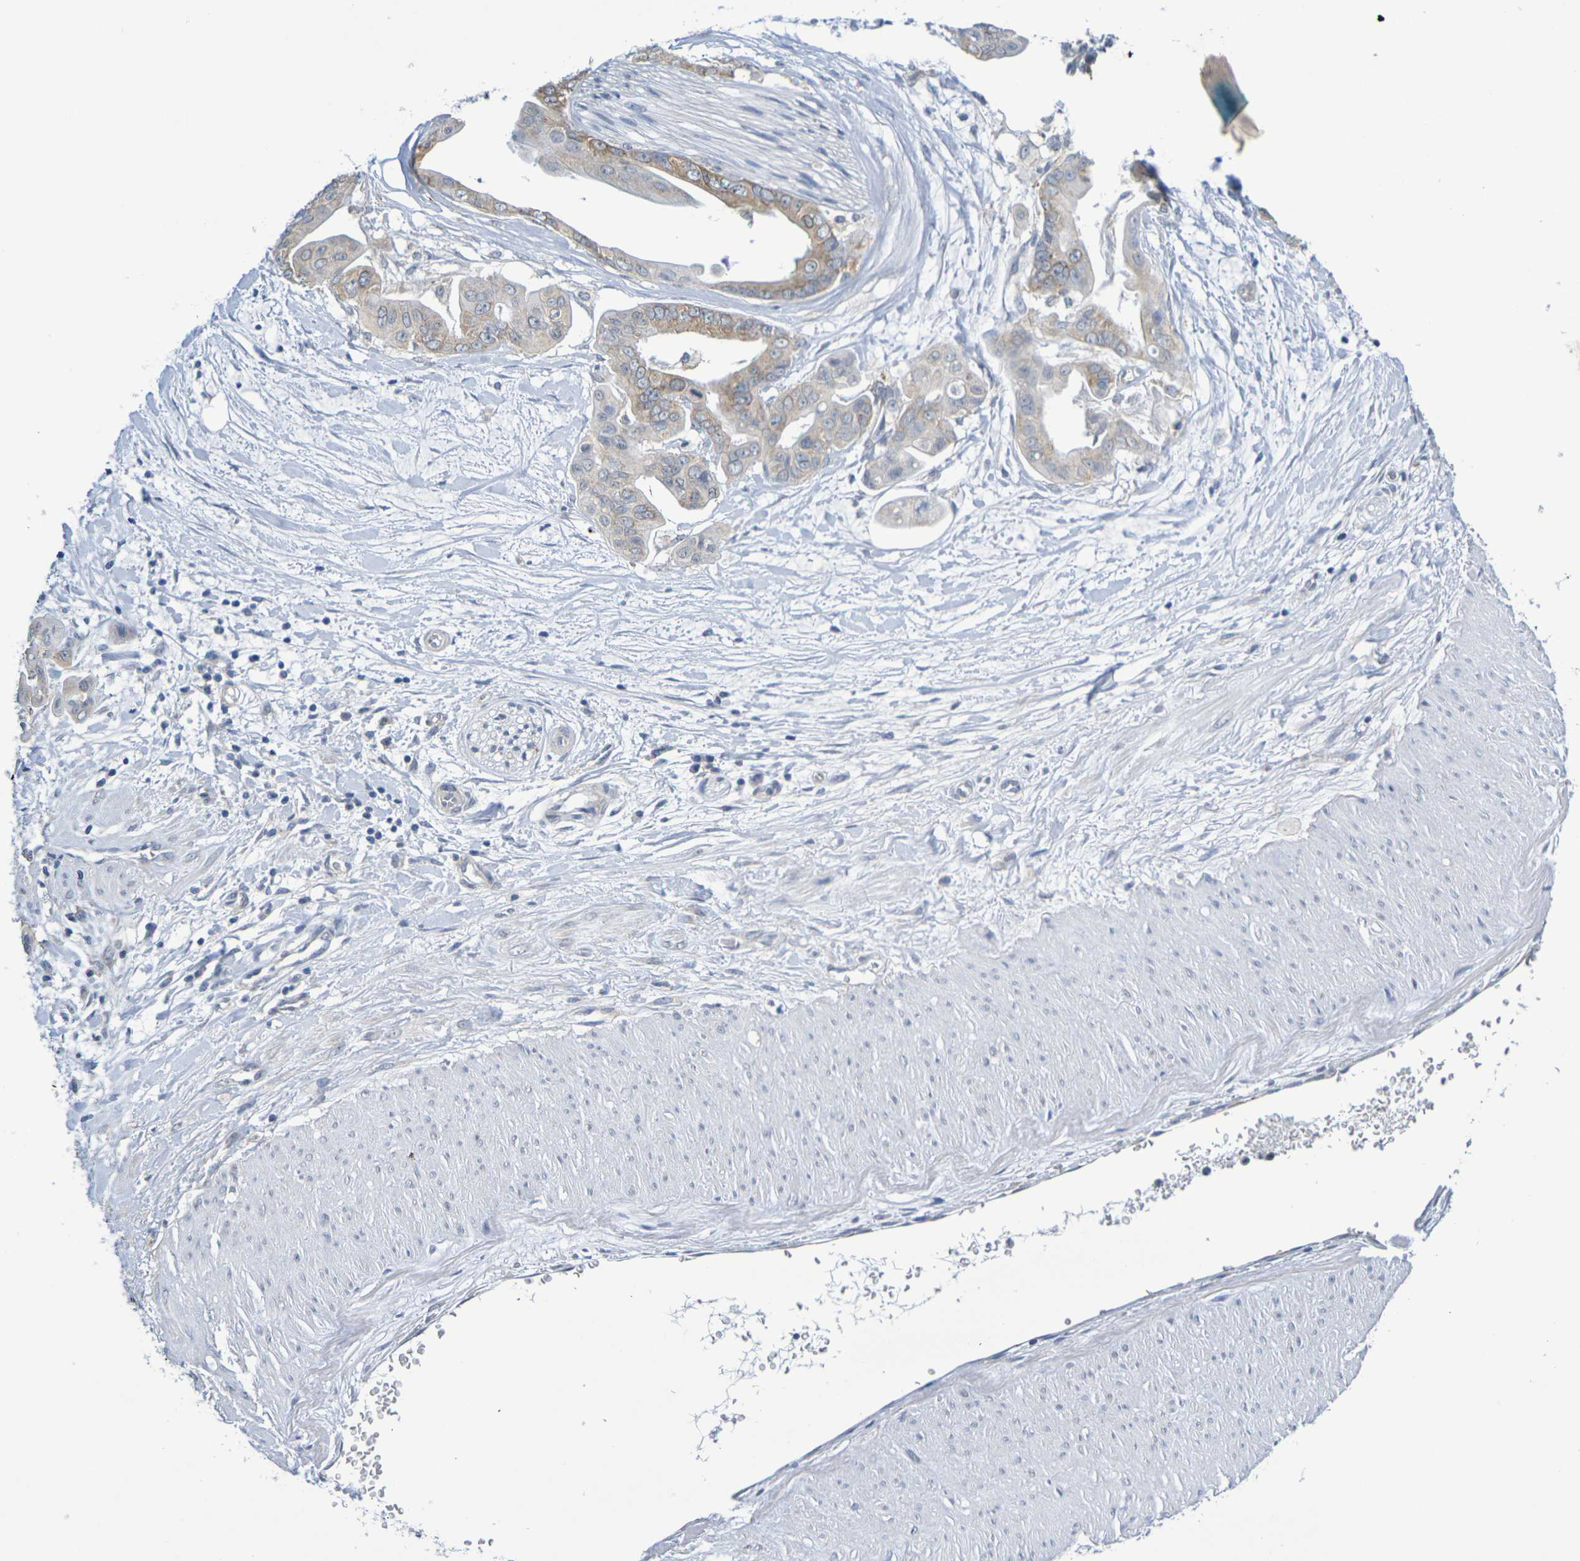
{"staining": {"intensity": "weak", "quantity": ">75%", "location": "cytoplasmic/membranous"}, "tissue": "pancreatic cancer", "cell_type": "Tumor cells", "image_type": "cancer", "snomed": [{"axis": "morphology", "description": "Adenocarcinoma, NOS"}, {"axis": "topography", "description": "Pancreas"}], "caption": "Immunohistochemical staining of pancreatic cancer displays low levels of weak cytoplasmic/membranous protein positivity in approximately >75% of tumor cells.", "gene": "CHRNB1", "patient": {"sex": "female", "age": 75}}